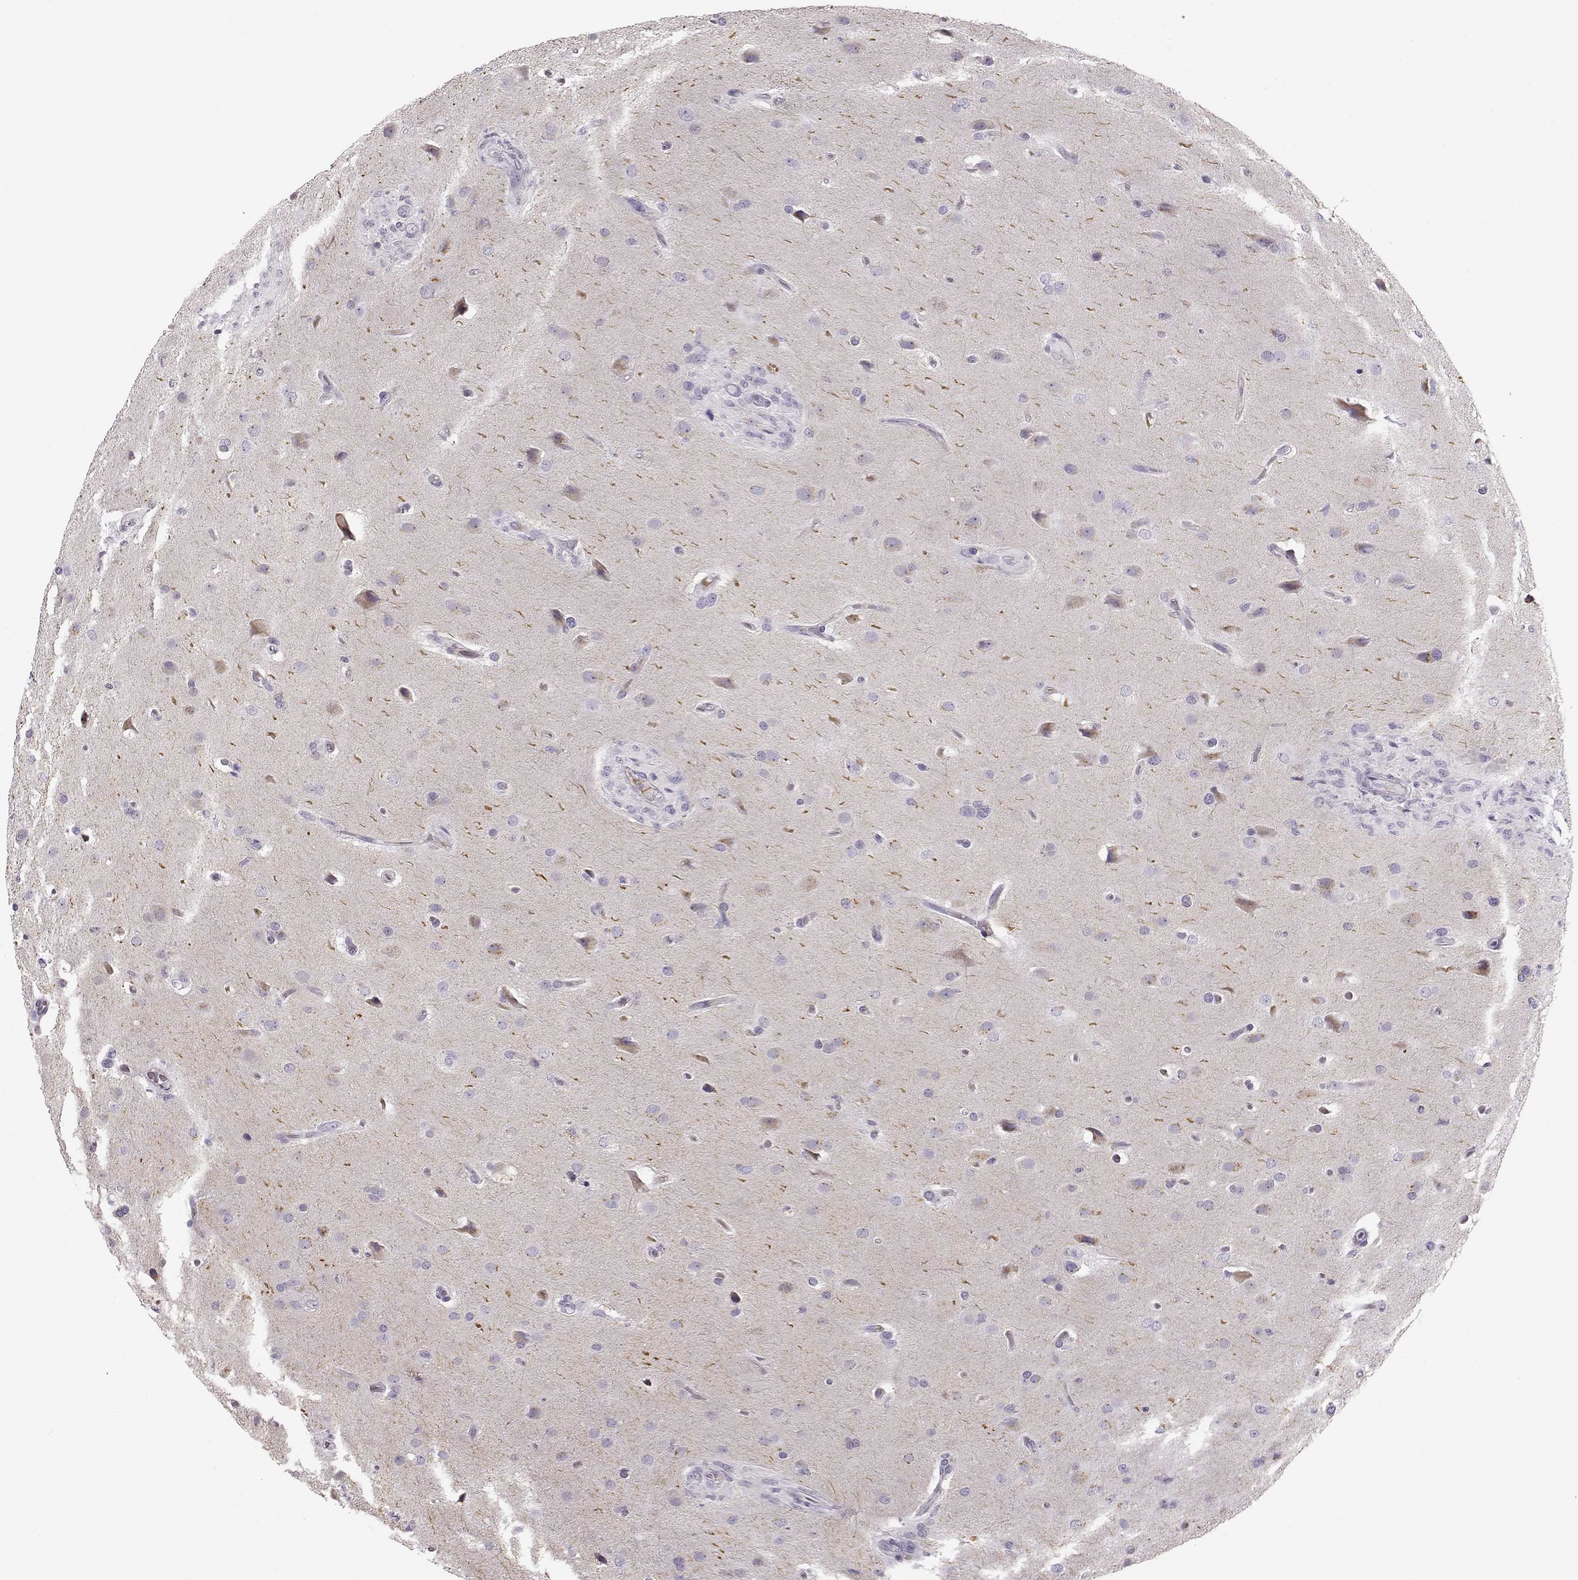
{"staining": {"intensity": "negative", "quantity": "none", "location": "none"}, "tissue": "glioma", "cell_type": "Tumor cells", "image_type": "cancer", "snomed": [{"axis": "morphology", "description": "Glioma, malignant, High grade"}, {"axis": "topography", "description": "Brain"}], "caption": "Tumor cells show no significant protein expression in high-grade glioma (malignant). (Immunohistochemistry, brightfield microscopy, high magnification).", "gene": "KIAA0319", "patient": {"sex": "male", "age": 68}}